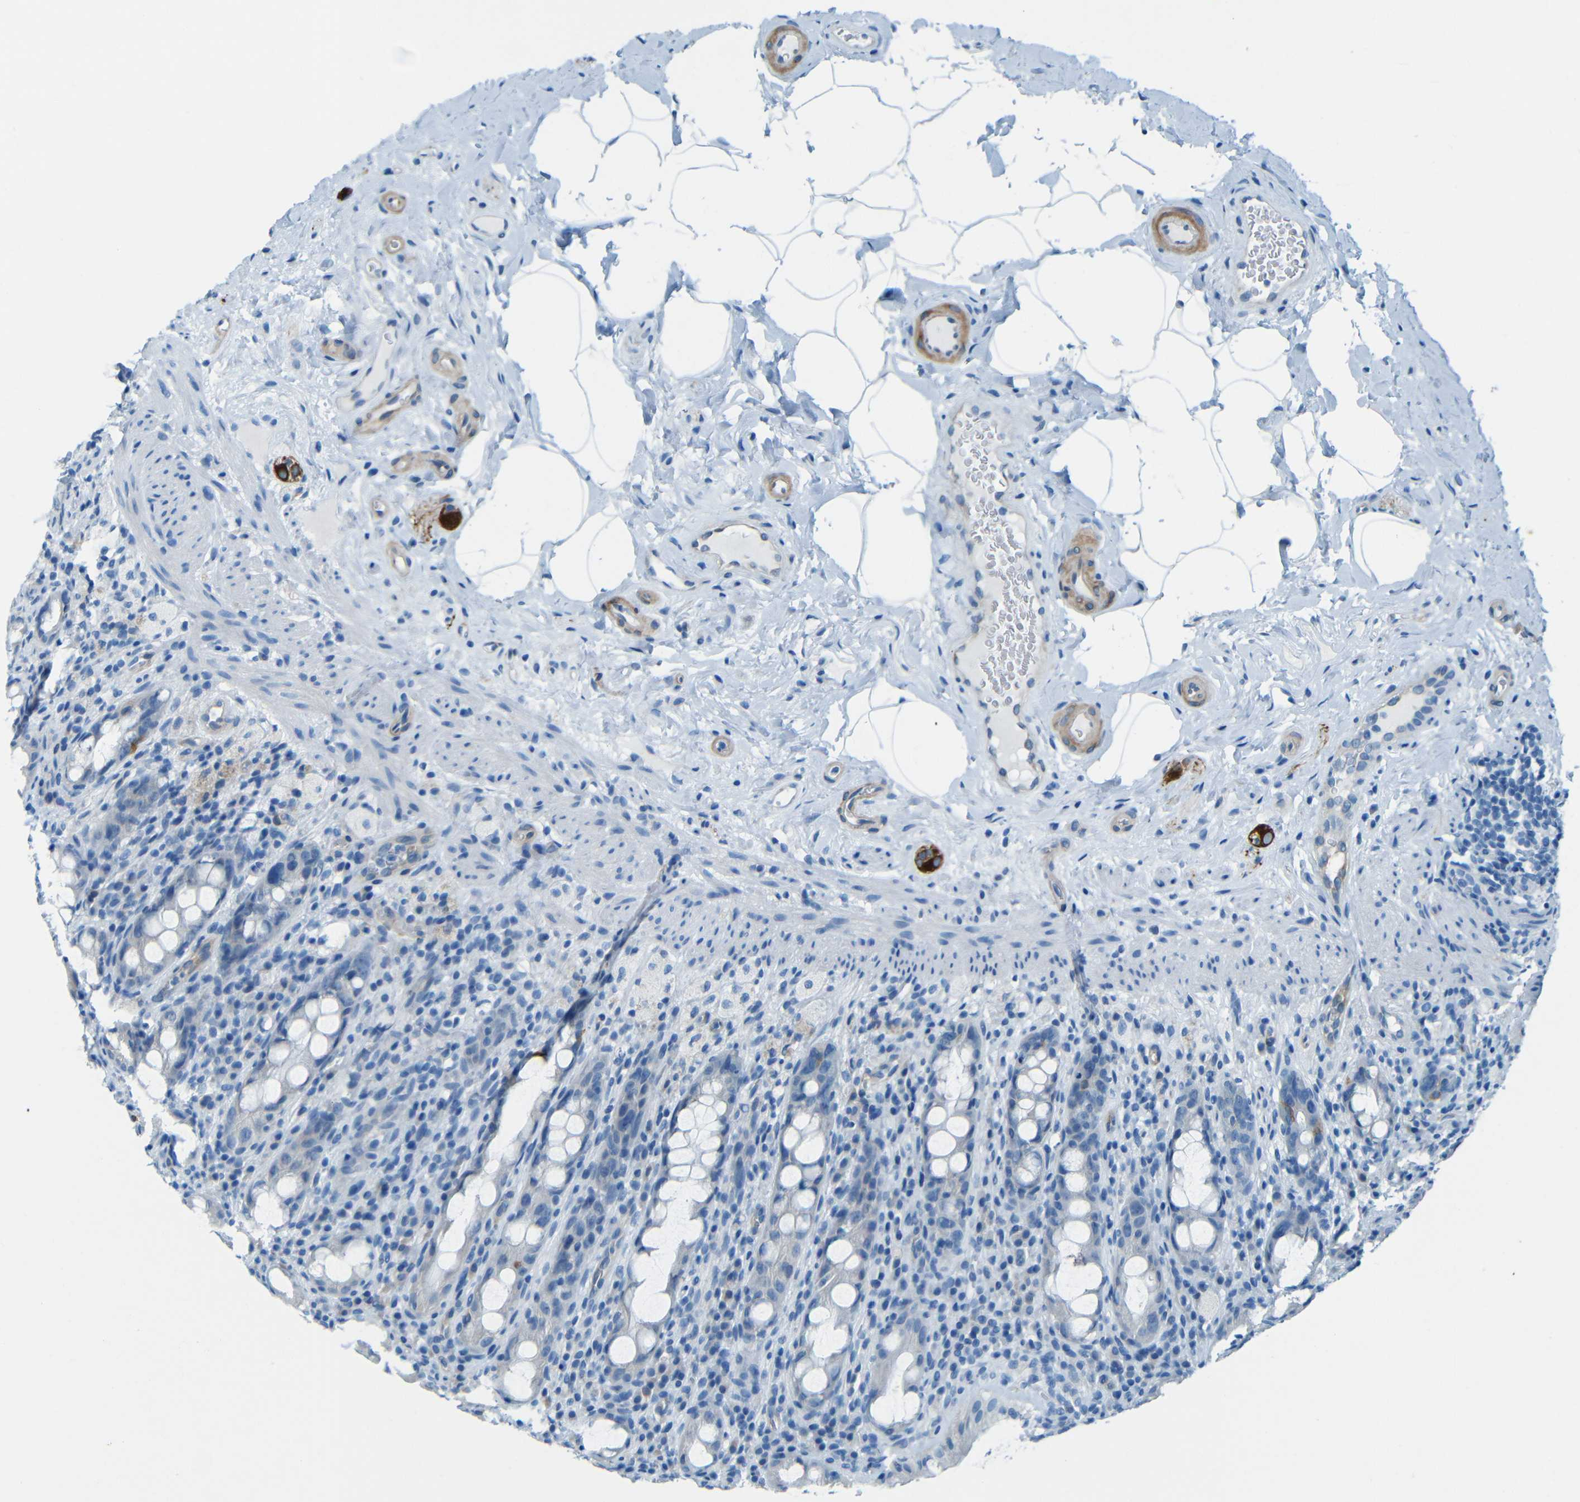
{"staining": {"intensity": "negative", "quantity": "none", "location": "none"}, "tissue": "rectum", "cell_type": "Glandular cells", "image_type": "normal", "snomed": [{"axis": "morphology", "description": "Normal tissue, NOS"}, {"axis": "topography", "description": "Rectum"}], "caption": "A high-resolution image shows IHC staining of unremarkable rectum, which displays no significant positivity in glandular cells.", "gene": "MAP2", "patient": {"sex": "male", "age": 44}}